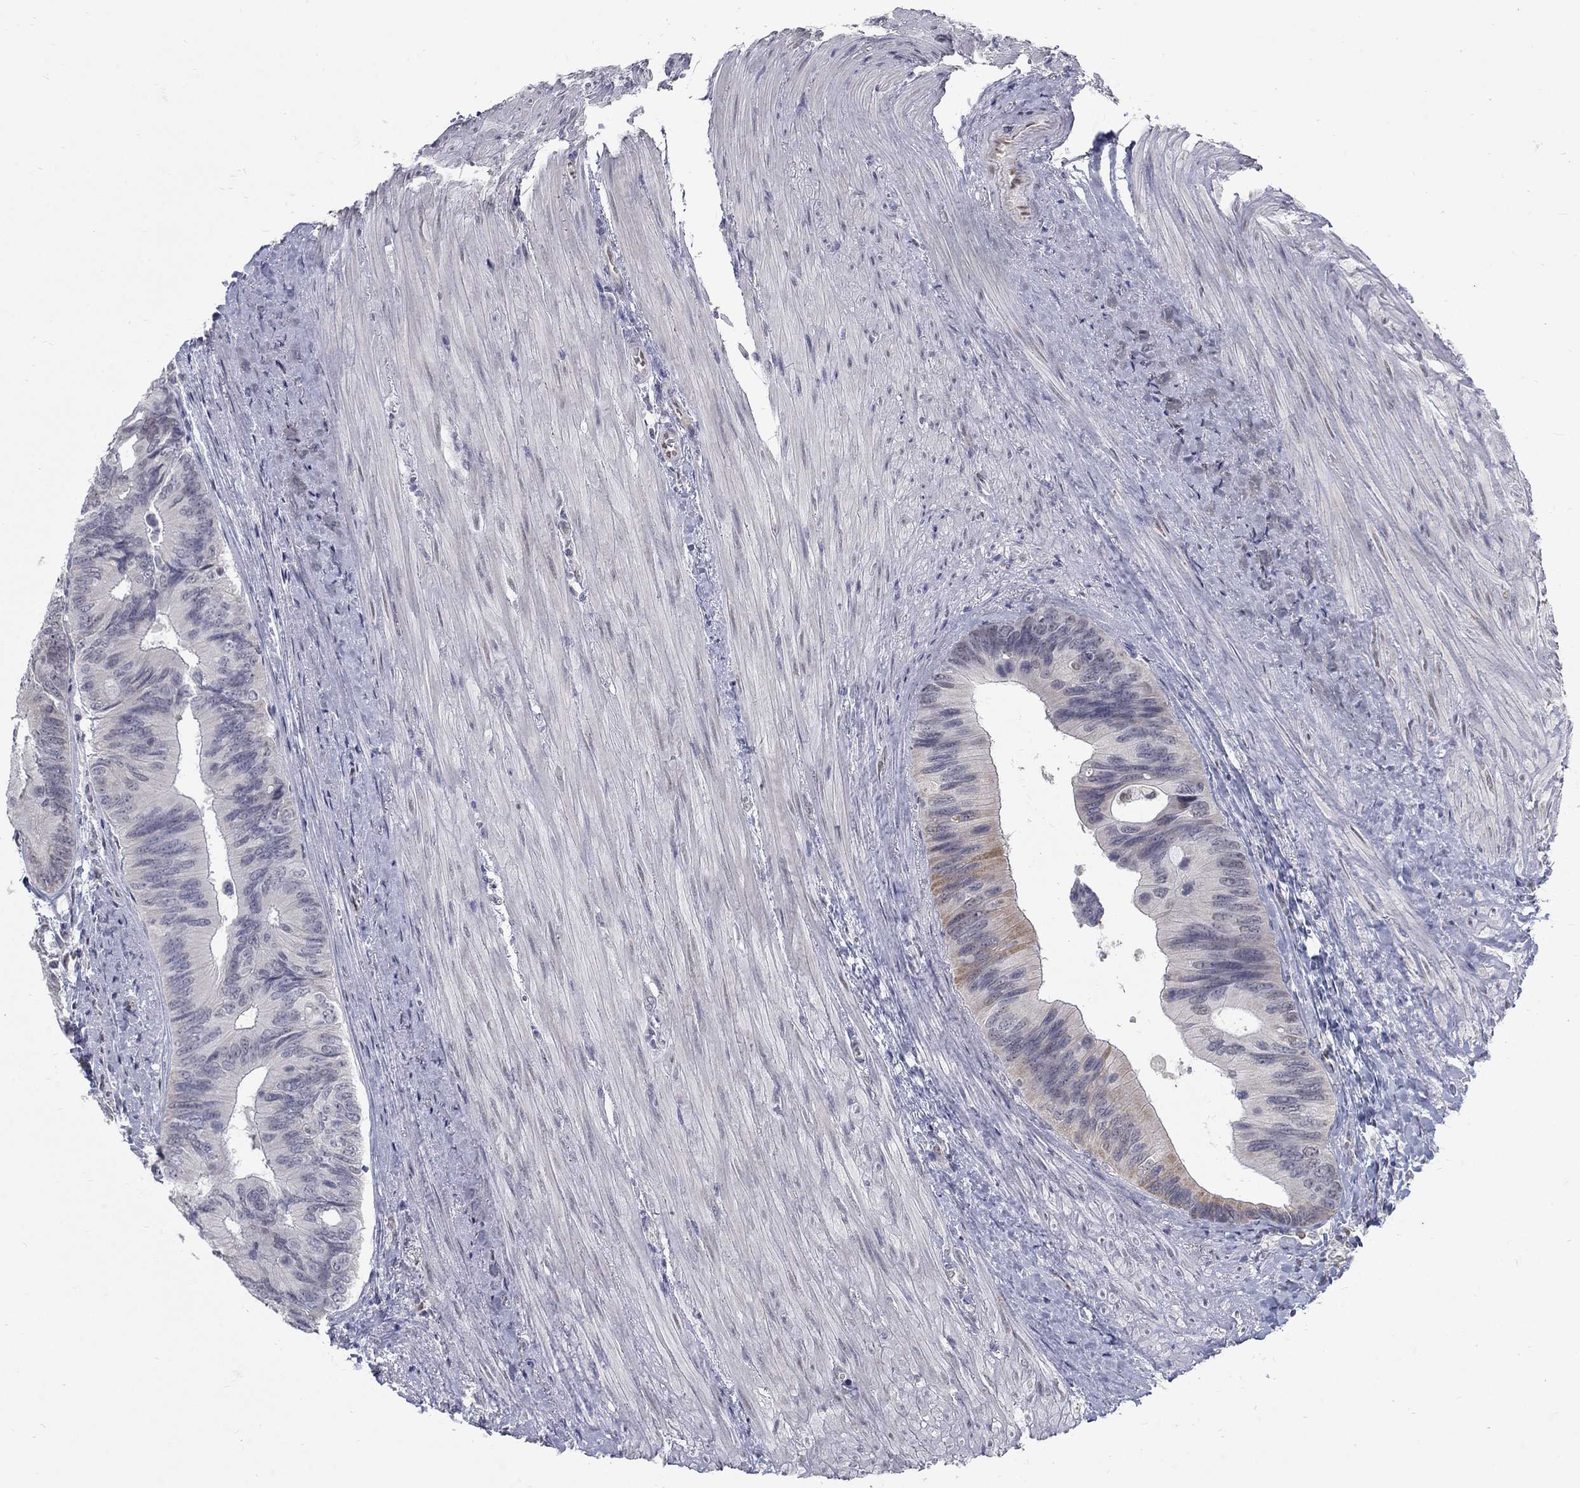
{"staining": {"intensity": "negative", "quantity": "none", "location": "none"}, "tissue": "colorectal cancer", "cell_type": "Tumor cells", "image_type": "cancer", "snomed": [{"axis": "morphology", "description": "Normal tissue, NOS"}, {"axis": "morphology", "description": "Adenocarcinoma, NOS"}, {"axis": "topography", "description": "Colon"}], "caption": "A photomicrograph of colorectal cancer (adenocarcinoma) stained for a protein exhibits no brown staining in tumor cells.", "gene": "GCFC2", "patient": {"sex": "male", "age": 65}}